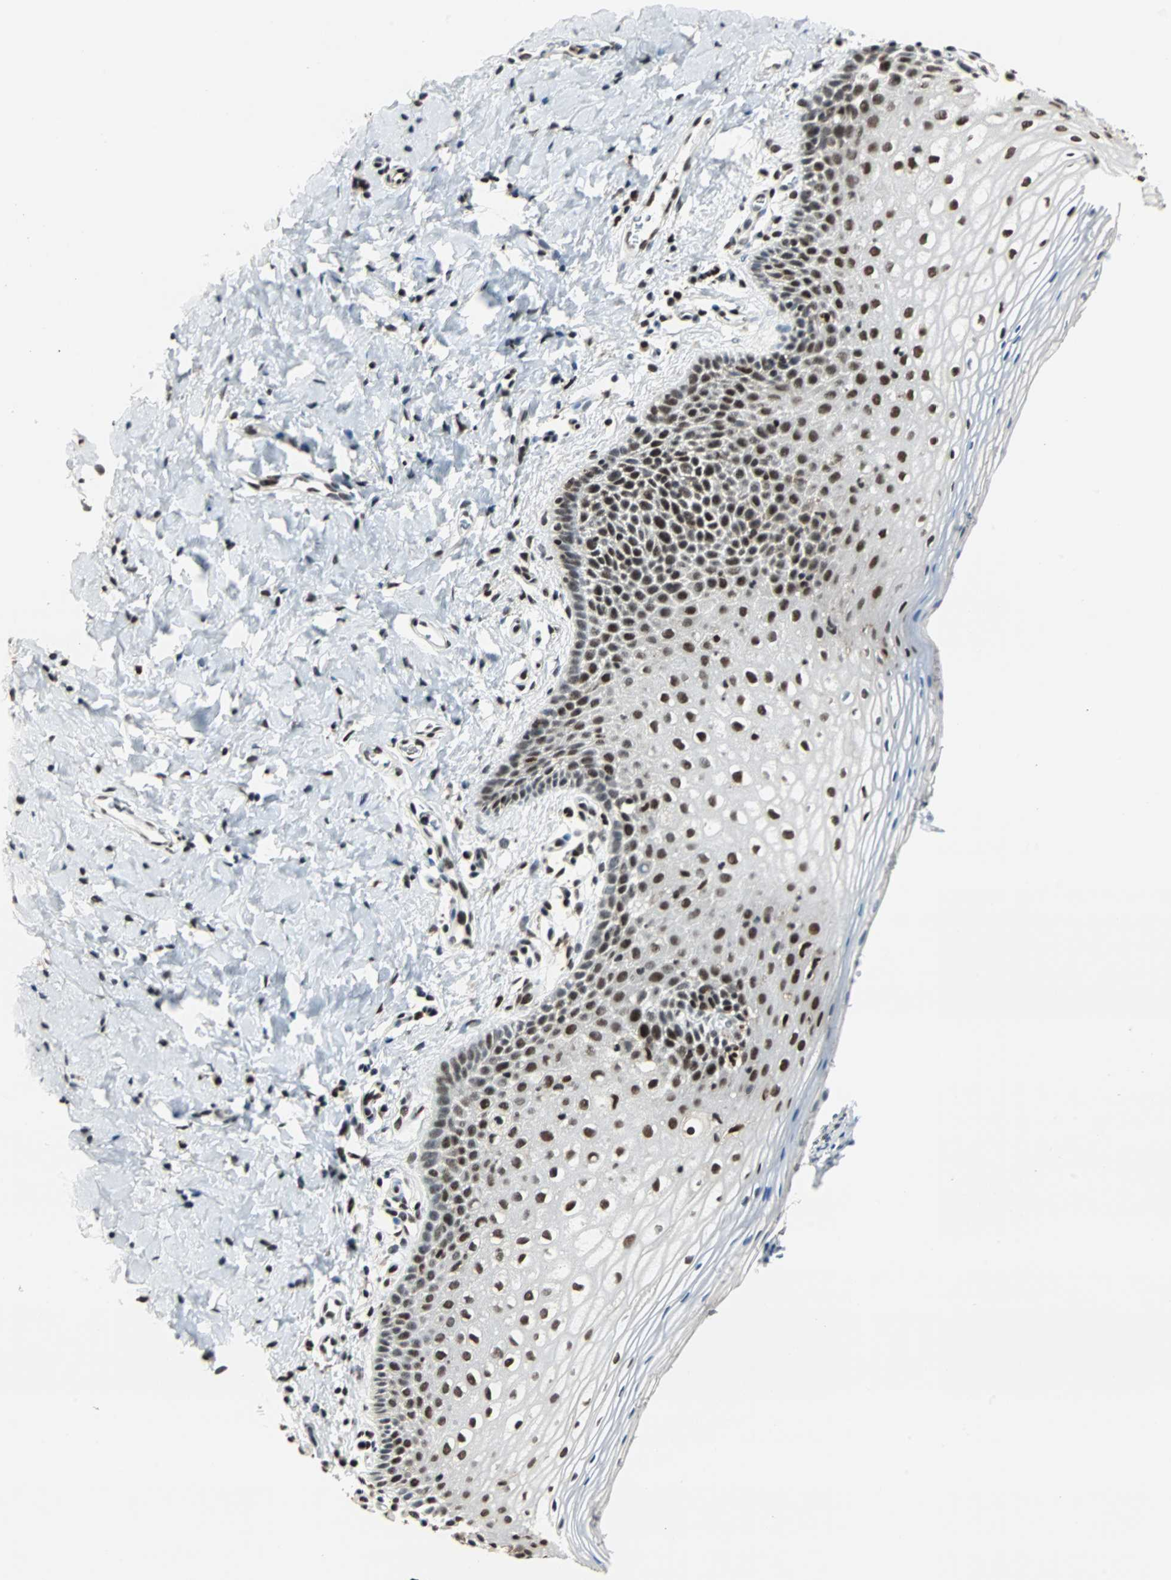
{"staining": {"intensity": "strong", "quantity": ">75%", "location": "nuclear"}, "tissue": "vagina", "cell_type": "Squamous epithelial cells", "image_type": "normal", "snomed": [{"axis": "morphology", "description": "Normal tissue, NOS"}, {"axis": "topography", "description": "Vagina"}], "caption": "Brown immunohistochemical staining in normal human vagina exhibits strong nuclear positivity in approximately >75% of squamous epithelial cells.", "gene": "XRCC4", "patient": {"sex": "female", "age": 55}}